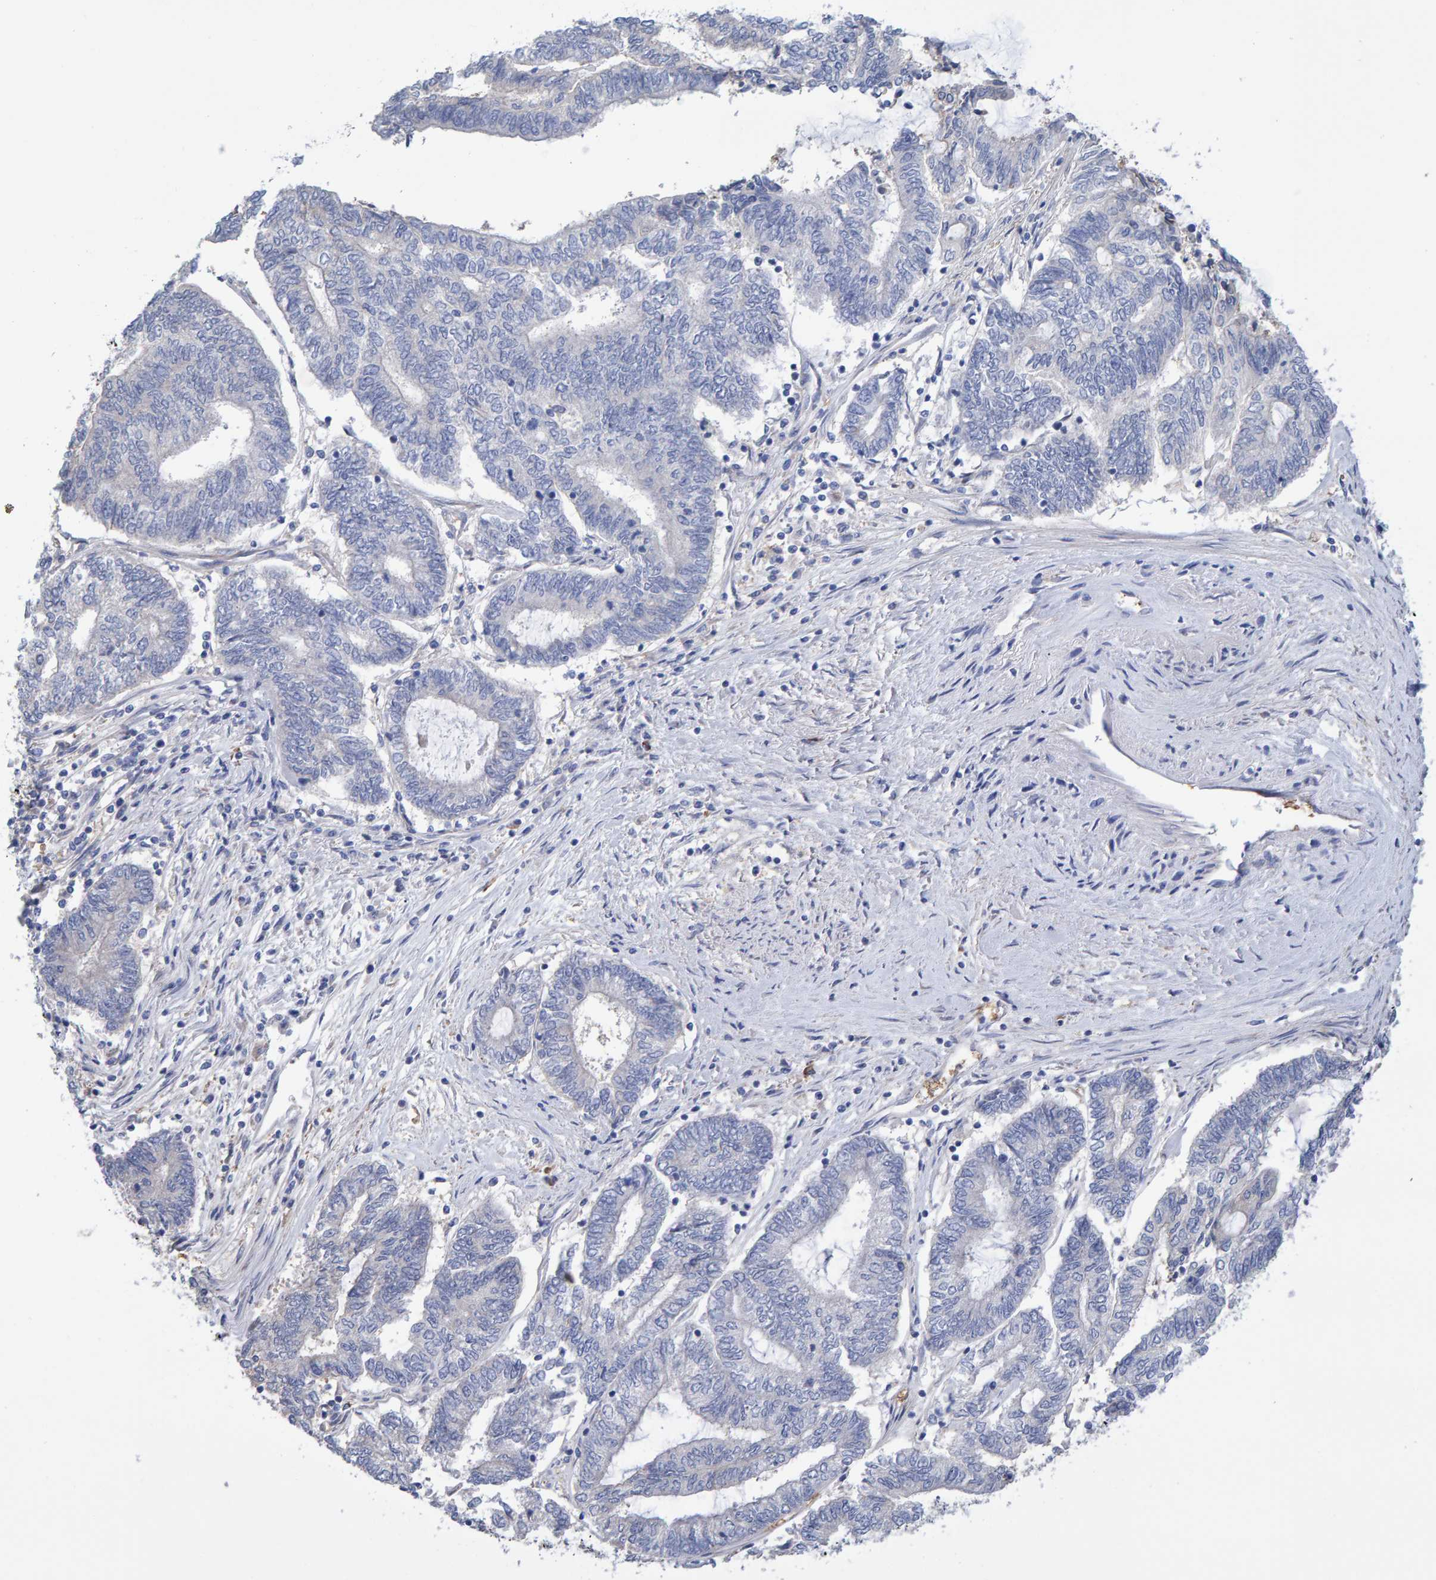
{"staining": {"intensity": "negative", "quantity": "none", "location": "none"}, "tissue": "endometrial cancer", "cell_type": "Tumor cells", "image_type": "cancer", "snomed": [{"axis": "morphology", "description": "Adenocarcinoma, NOS"}, {"axis": "topography", "description": "Uterus"}, {"axis": "topography", "description": "Endometrium"}], "caption": "IHC of endometrial cancer (adenocarcinoma) exhibits no staining in tumor cells.", "gene": "VPS9D1", "patient": {"sex": "female", "age": 70}}